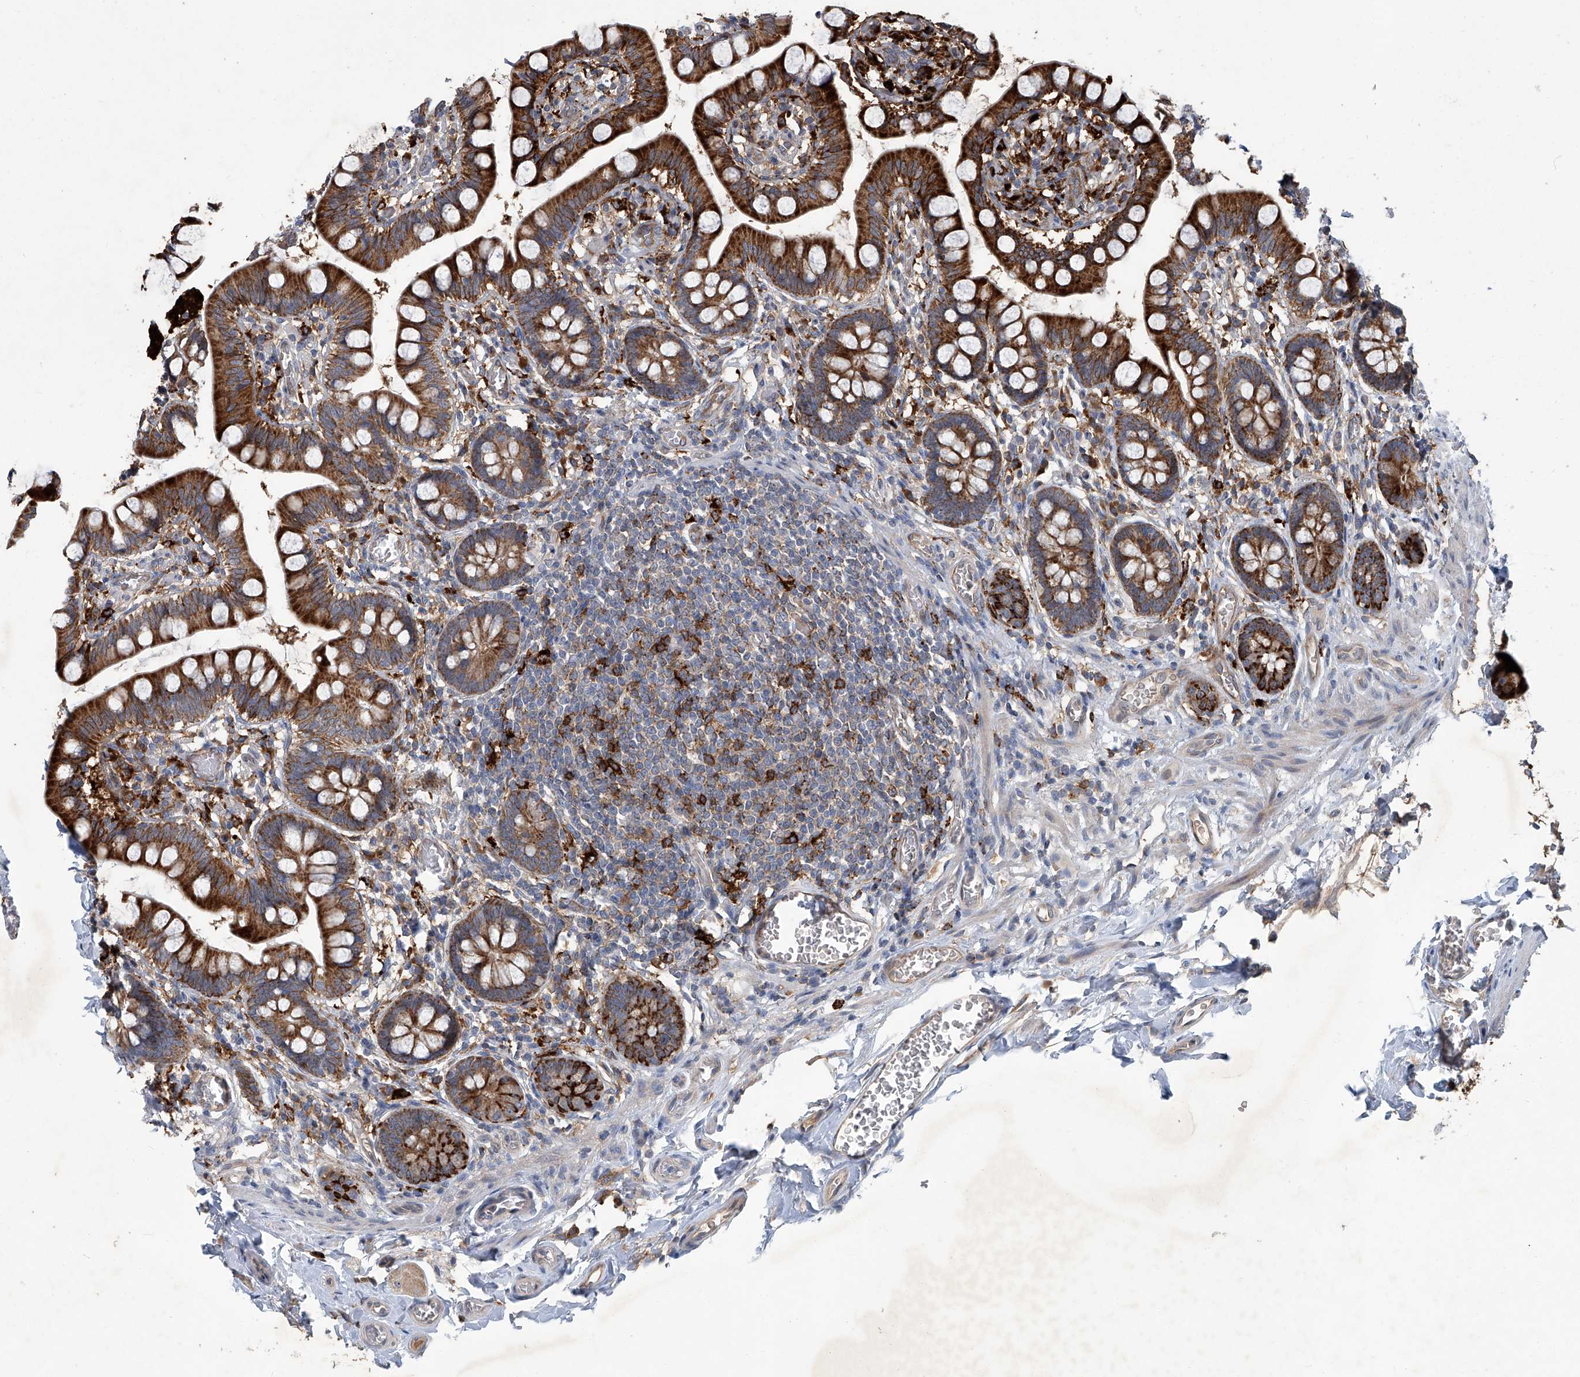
{"staining": {"intensity": "strong", "quantity": ">75%", "location": "cytoplasmic/membranous"}, "tissue": "small intestine", "cell_type": "Glandular cells", "image_type": "normal", "snomed": [{"axis": "morphology", "description": "Normal tissue, NOS"}, {"axis": "topography", "description": "Small intestine"}], "caption": "Small intestine was stained to show a protein in brown. There is high levels of strong cytoplasmic/membranous positivity in approximately >75% of glandular cells. (DAB = brown stain, brightfield microscopy at high magnification).", "gene": "FAM167A", "patient": {"sex": "male", "age": 52}}